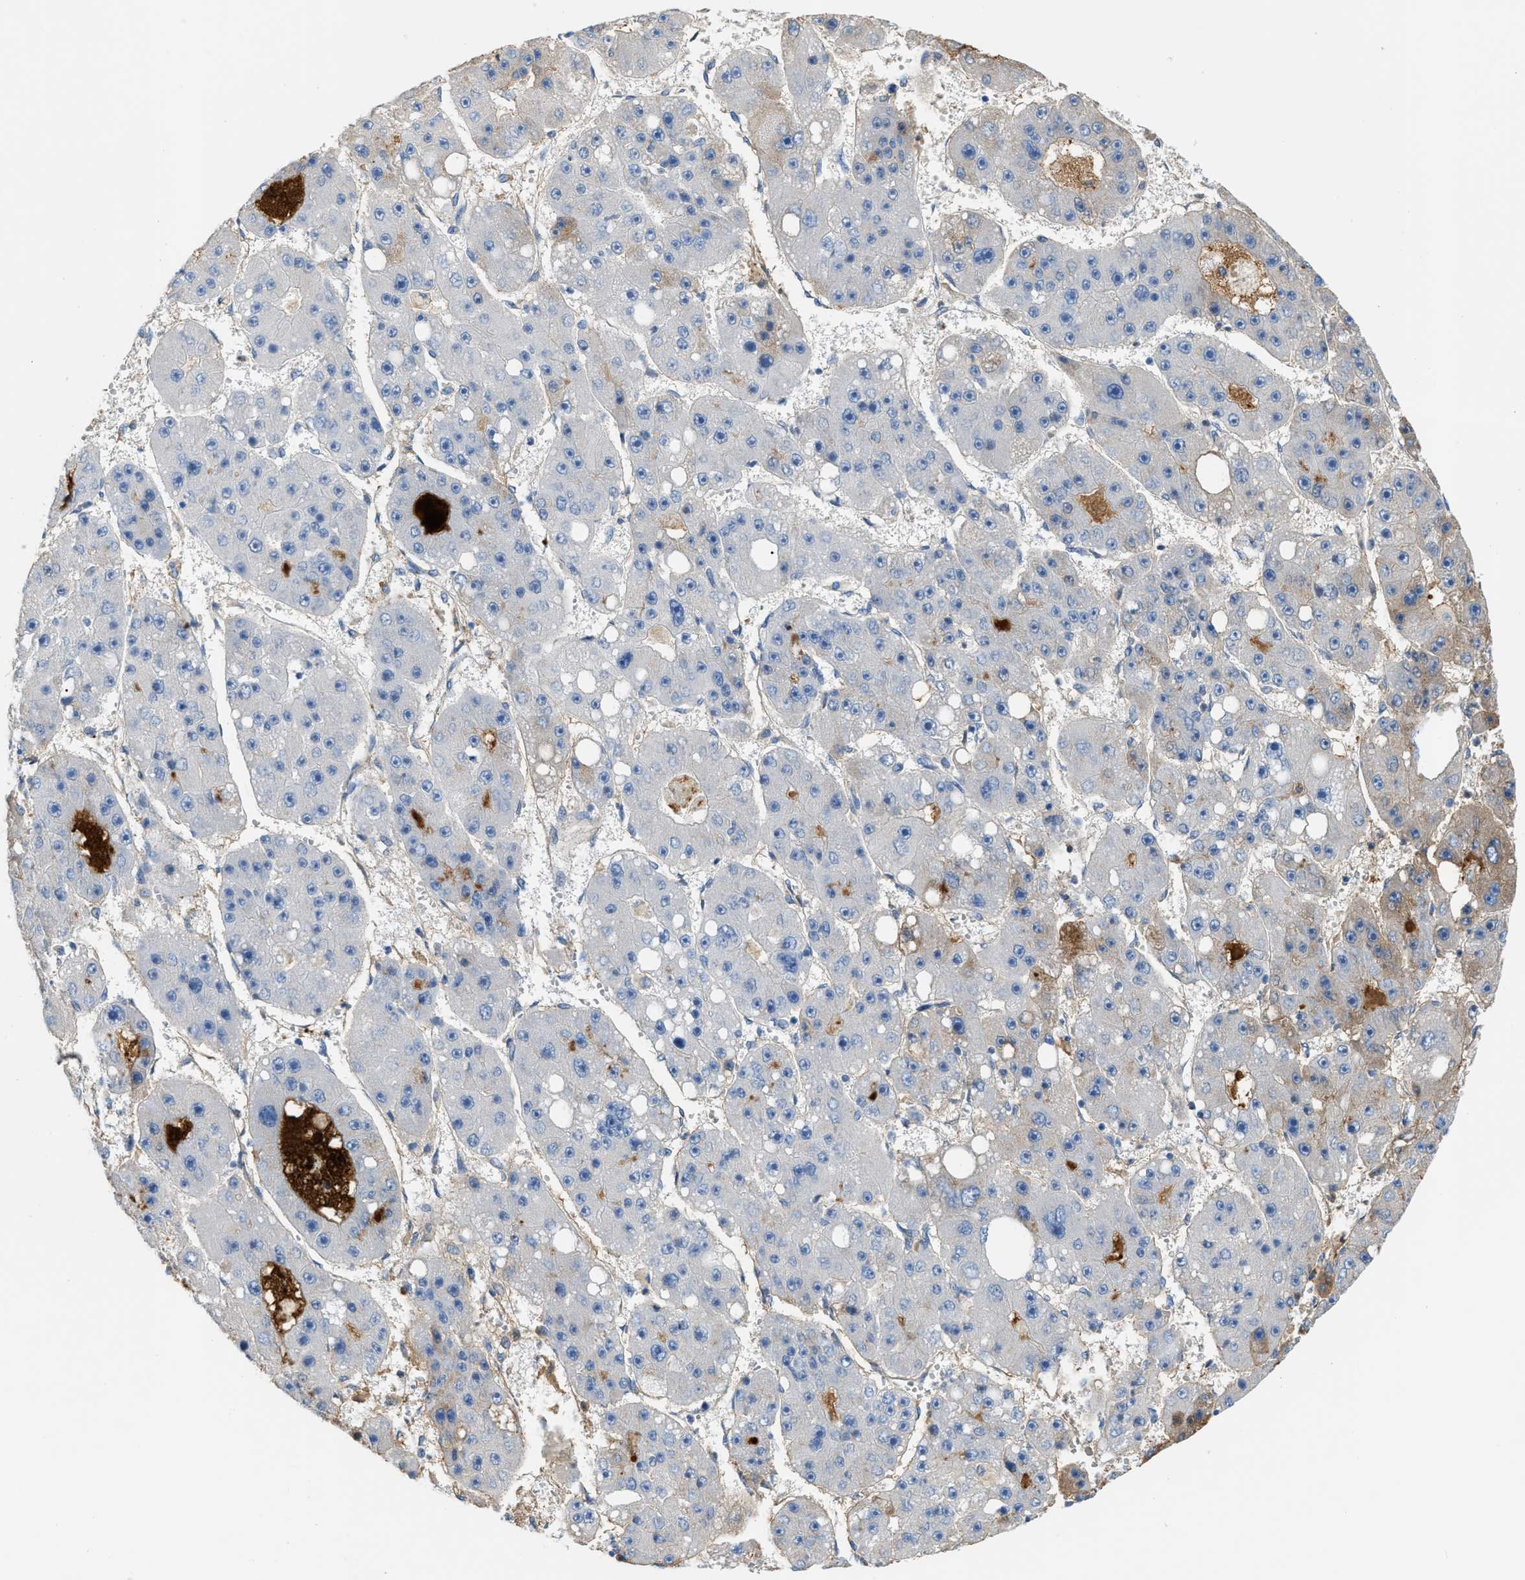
{"staining": {"intensity": "weak", "quantity": "<25%", "location": "cytoplasmic/membranous"}, "tissue": "liver cancer", "cell_type": "Tumor cells", "image_type": "cancer", "snomed": [{"axis": "morphology", "description": "Carcinoma, Hepatocellular, NOS"}, {"axis": "topography", "description": "Liver"}], "caption": "Immunohistochemistry (IHC) micrograph of neoplastic tissue: liver cancer stained with DAB (3,3'-diaminobenzidine) reveals no significant protein staining in tumor cells.", "gene": "CFI", "patient": {"sex": "female", "age": 61}}